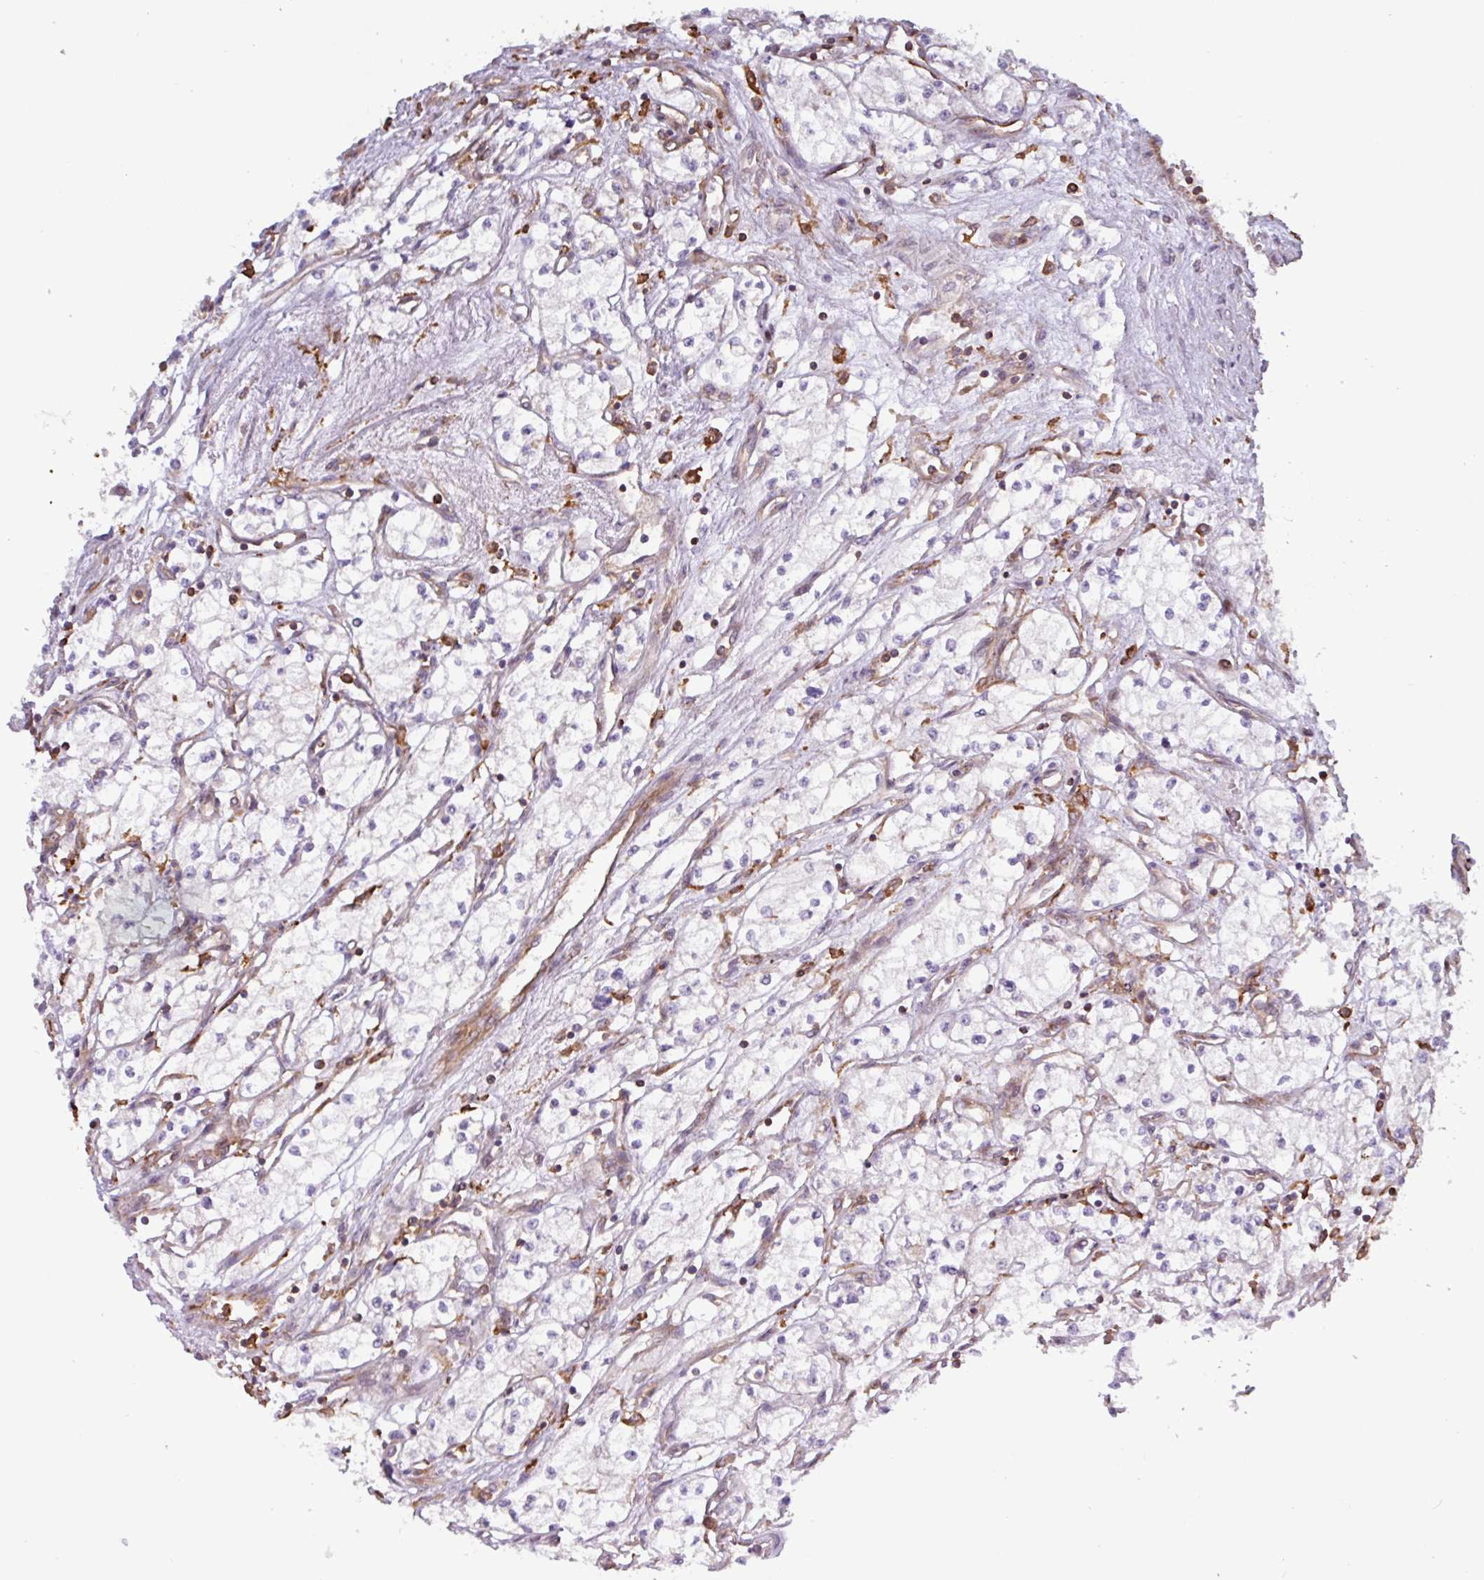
{"staining": {"intensity": "weak", "quantity": "<25%", "location": "cytoplasmic/membranous"}, "tissue": "renal cancer", "cell_type": "Tumor cells", "image_type": "cancer", "snomed": [{"axis": "morphology", "description": "Adenocarcinoma, NOS"}, {"axis": "topography", "description": "Kidney"}], "caption": "Immunohistochemistry image of adenocarcinoma (renal) stained for a protein (brown), which reveals no staining in tumor cells.", "gene": "ACTR3", "patient": {"sex": "male", "age": 59}}